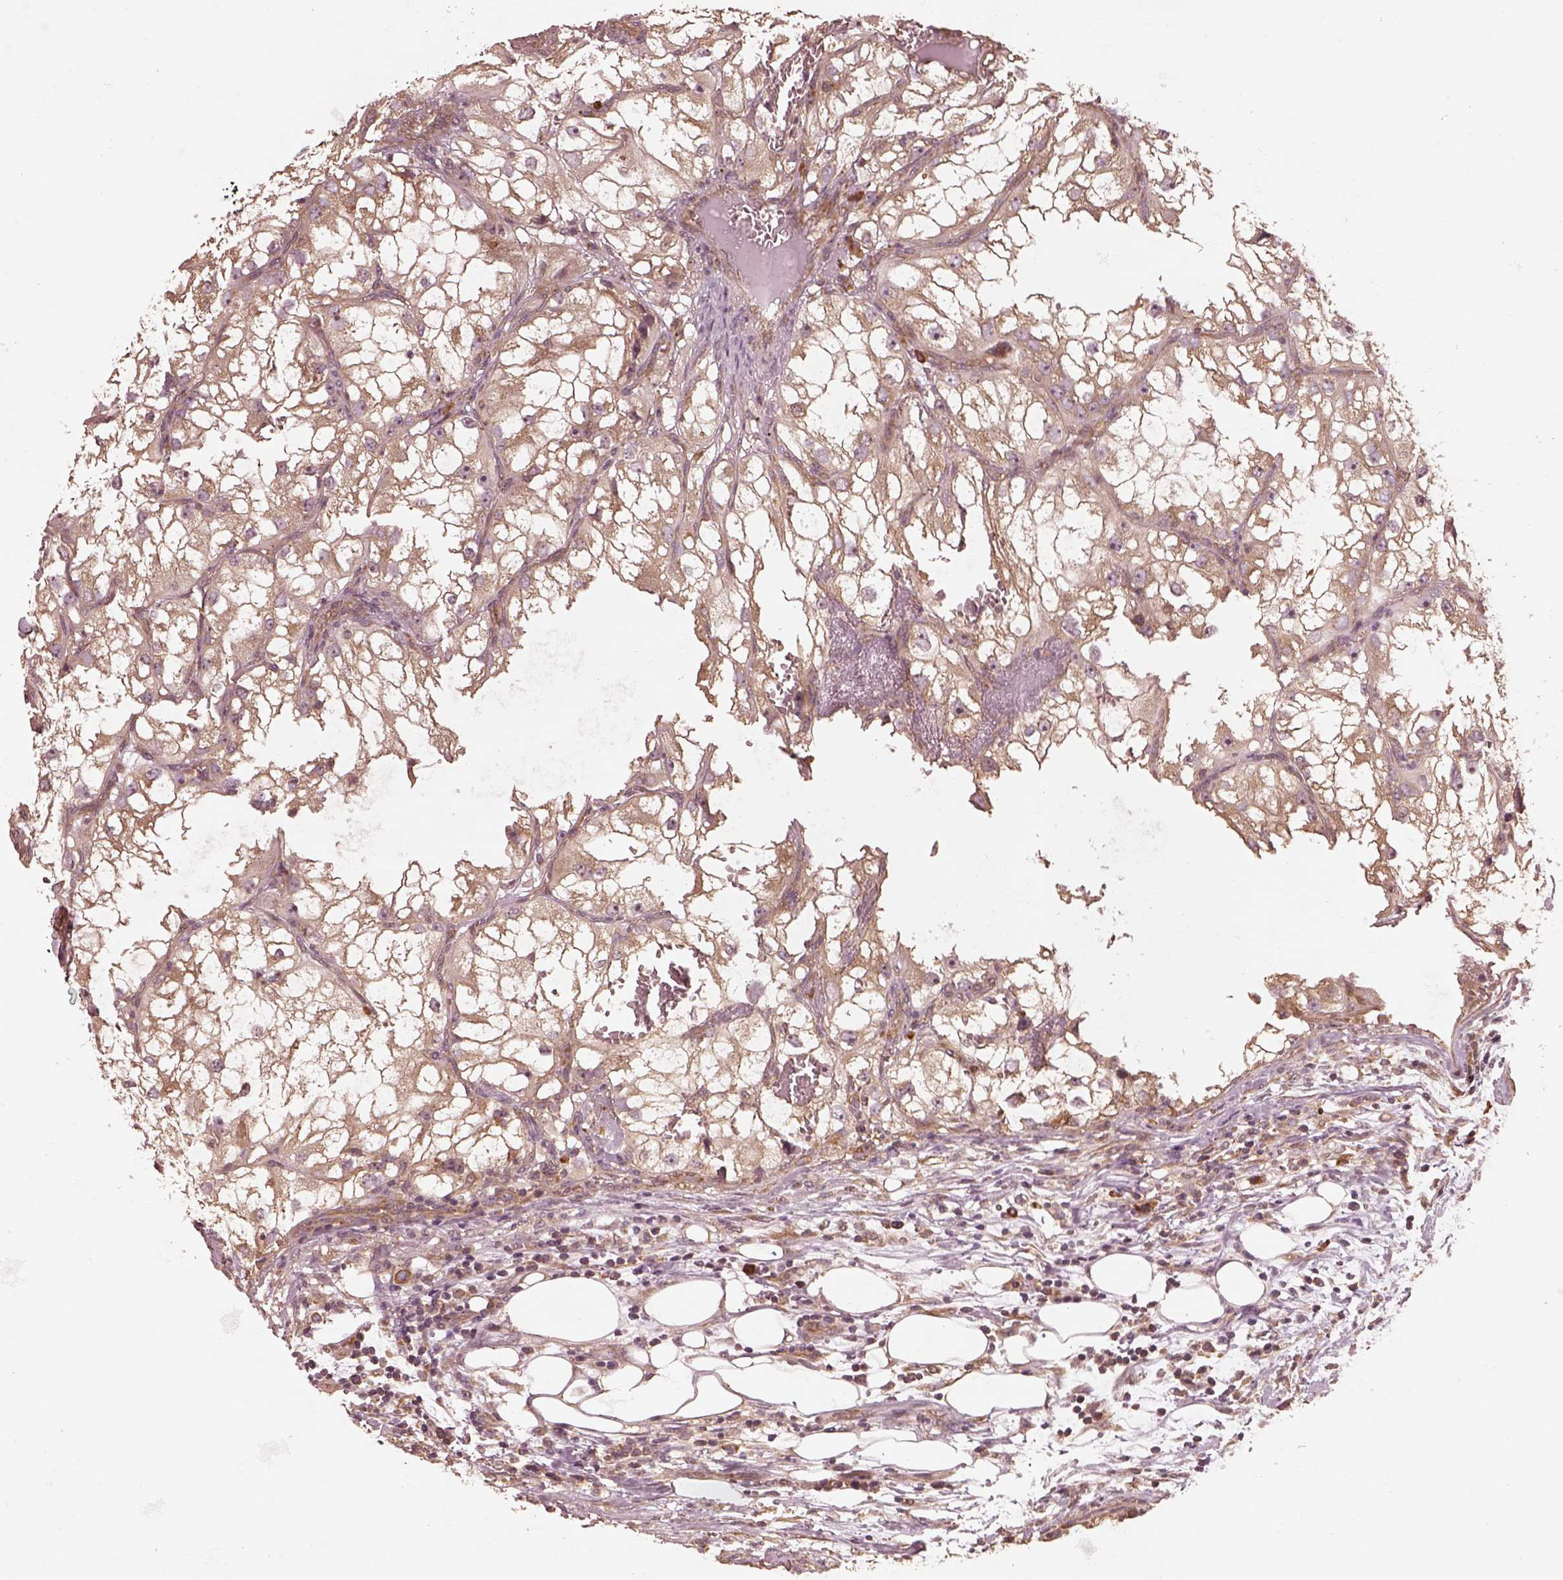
{"staining": {"intensity": "weak", "quantity": ">75%", "location": "cytoplasmic/membranous"}, "tissue": "renal cancer", "cell_type": "Tumor cells", "image_type": "cancer", "snomed": [{"axis": "morphology", "description": "Adenocarcinoma, NOS"}, {"axis": "topography", "description": "Kidney"}], "caption": "Human renal cancer stained with a protein marker displays weak staining in tumor cells.", "gene": "RPS5", "patient": {"sex": "male", "age": 59}}